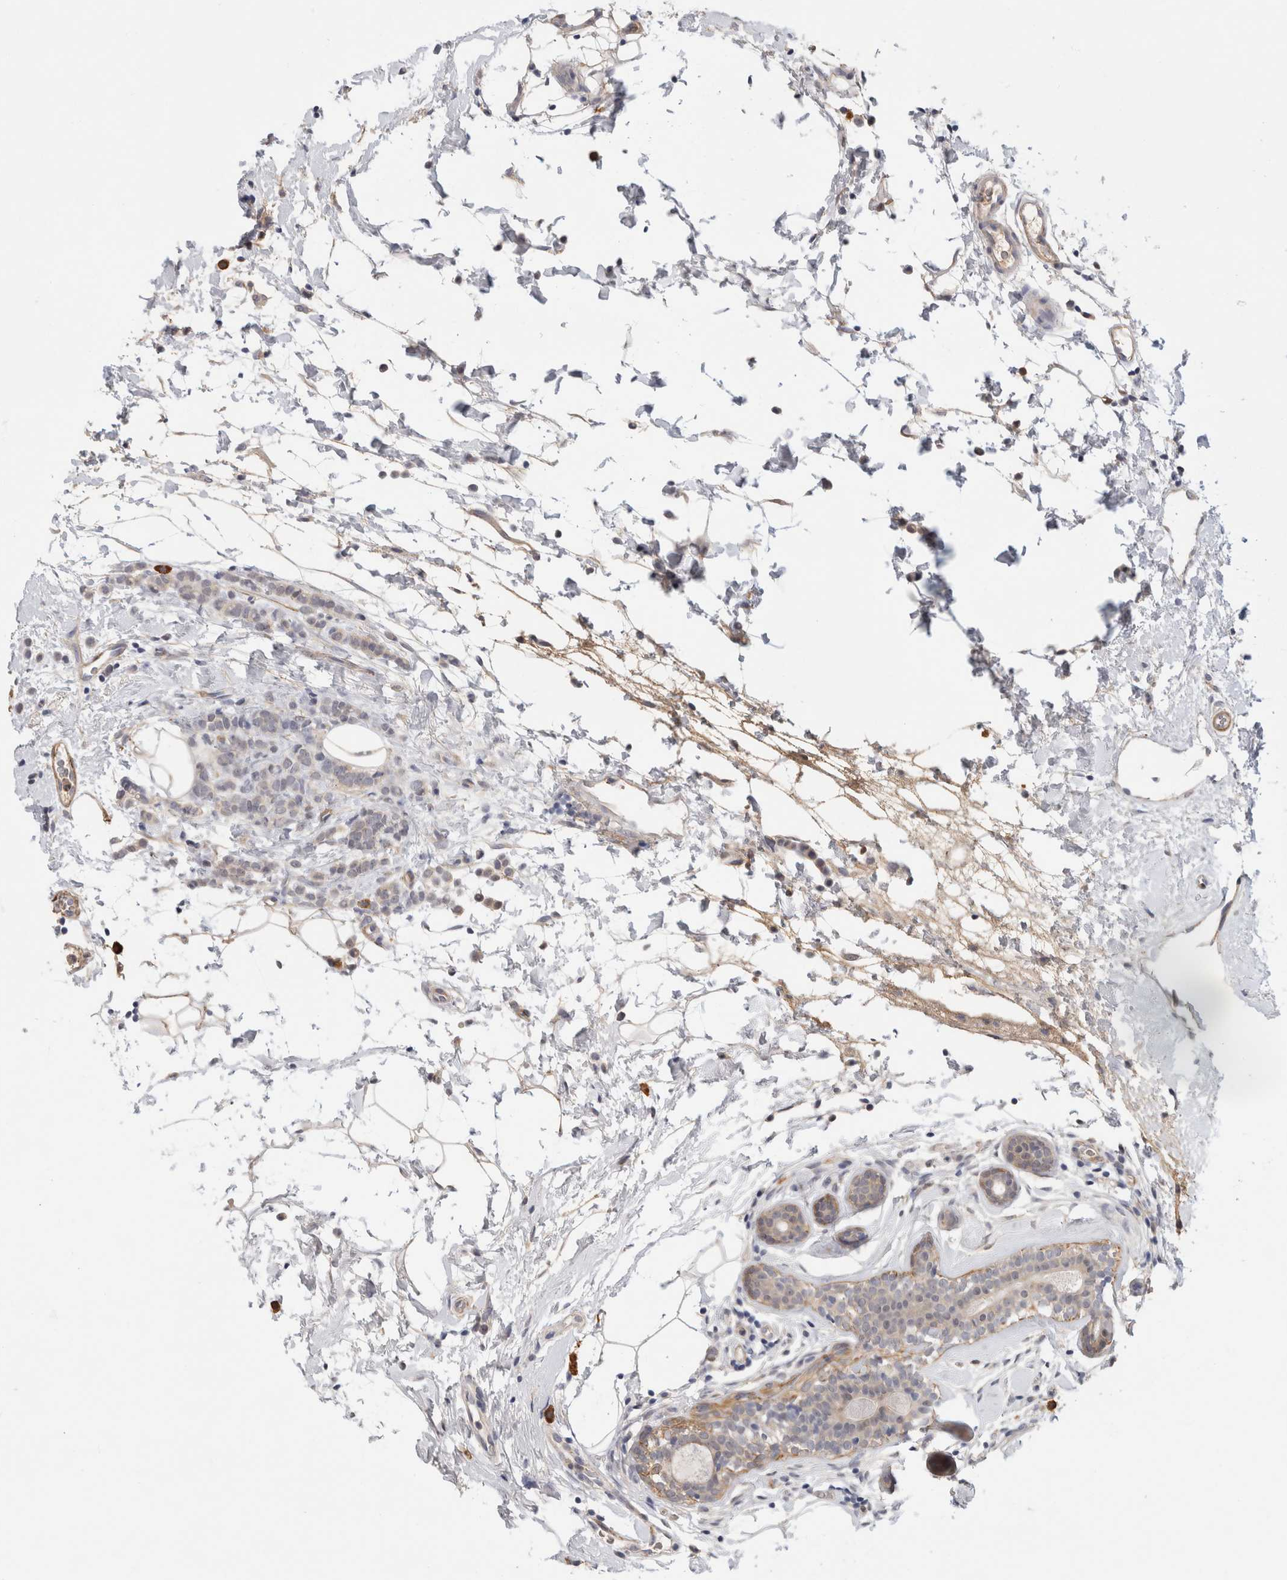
{"staining": {"intensity": "negative", "quantity": "none", "location": "none"}, "tissue": "breast cancer", "cell_type": "Tumor cells", "image_type": "cancer", "snomed": [{"axis": "morphology", "description": "Lobular carcinoma"}, {"axis": "topography", "description": "Breast"}], "caption": "Immunohistochemical staining of breast cancer (lobular carcinoma) exhibits no significant staining in tumor cells.", "gene": "PGM1", "patient": {"sex": "female", "age": 50}}